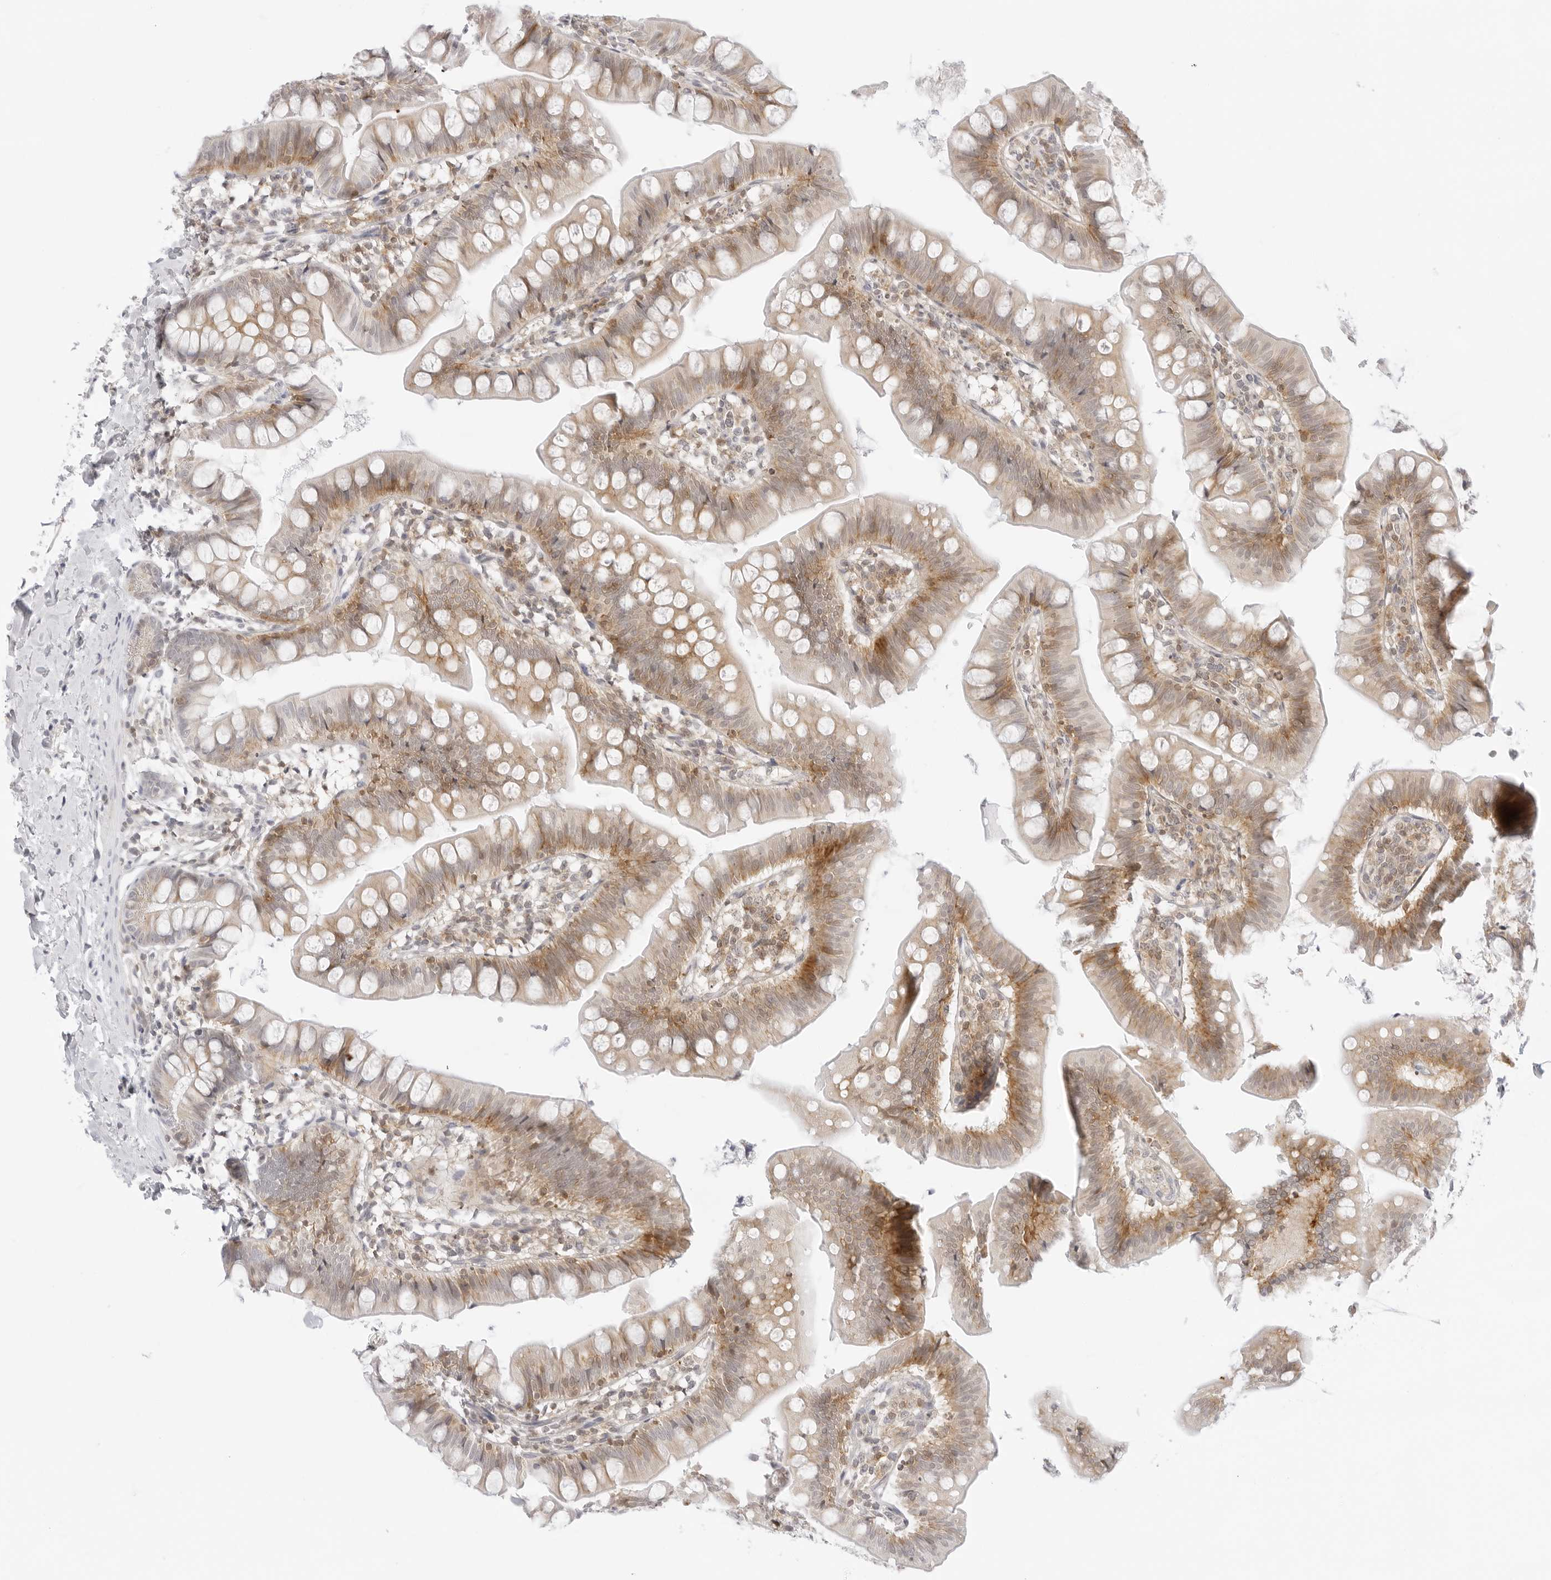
{"staining": {"intensity": "moderate", "quantity": ">75%", "location": "cytoplasmic/membranous"}, "tissue": "small intestine", "cell_type": "Glandular cells", "image_type": "normal", "snomed": [{"axis": "morphology", "description": "Normal tissue, NOS"}, {"axis": "topography", "description": "Small intestine"}], "caption": "Immunohistochemical staining of benign human small intestine displays medium levels of moderate cytoplasmic/membranous positivity in about >75% of glandular cells. Nuclei are stained in blue.", "gene": "TNFRSF14", "patient": {"sex": "male", "age": 7}}